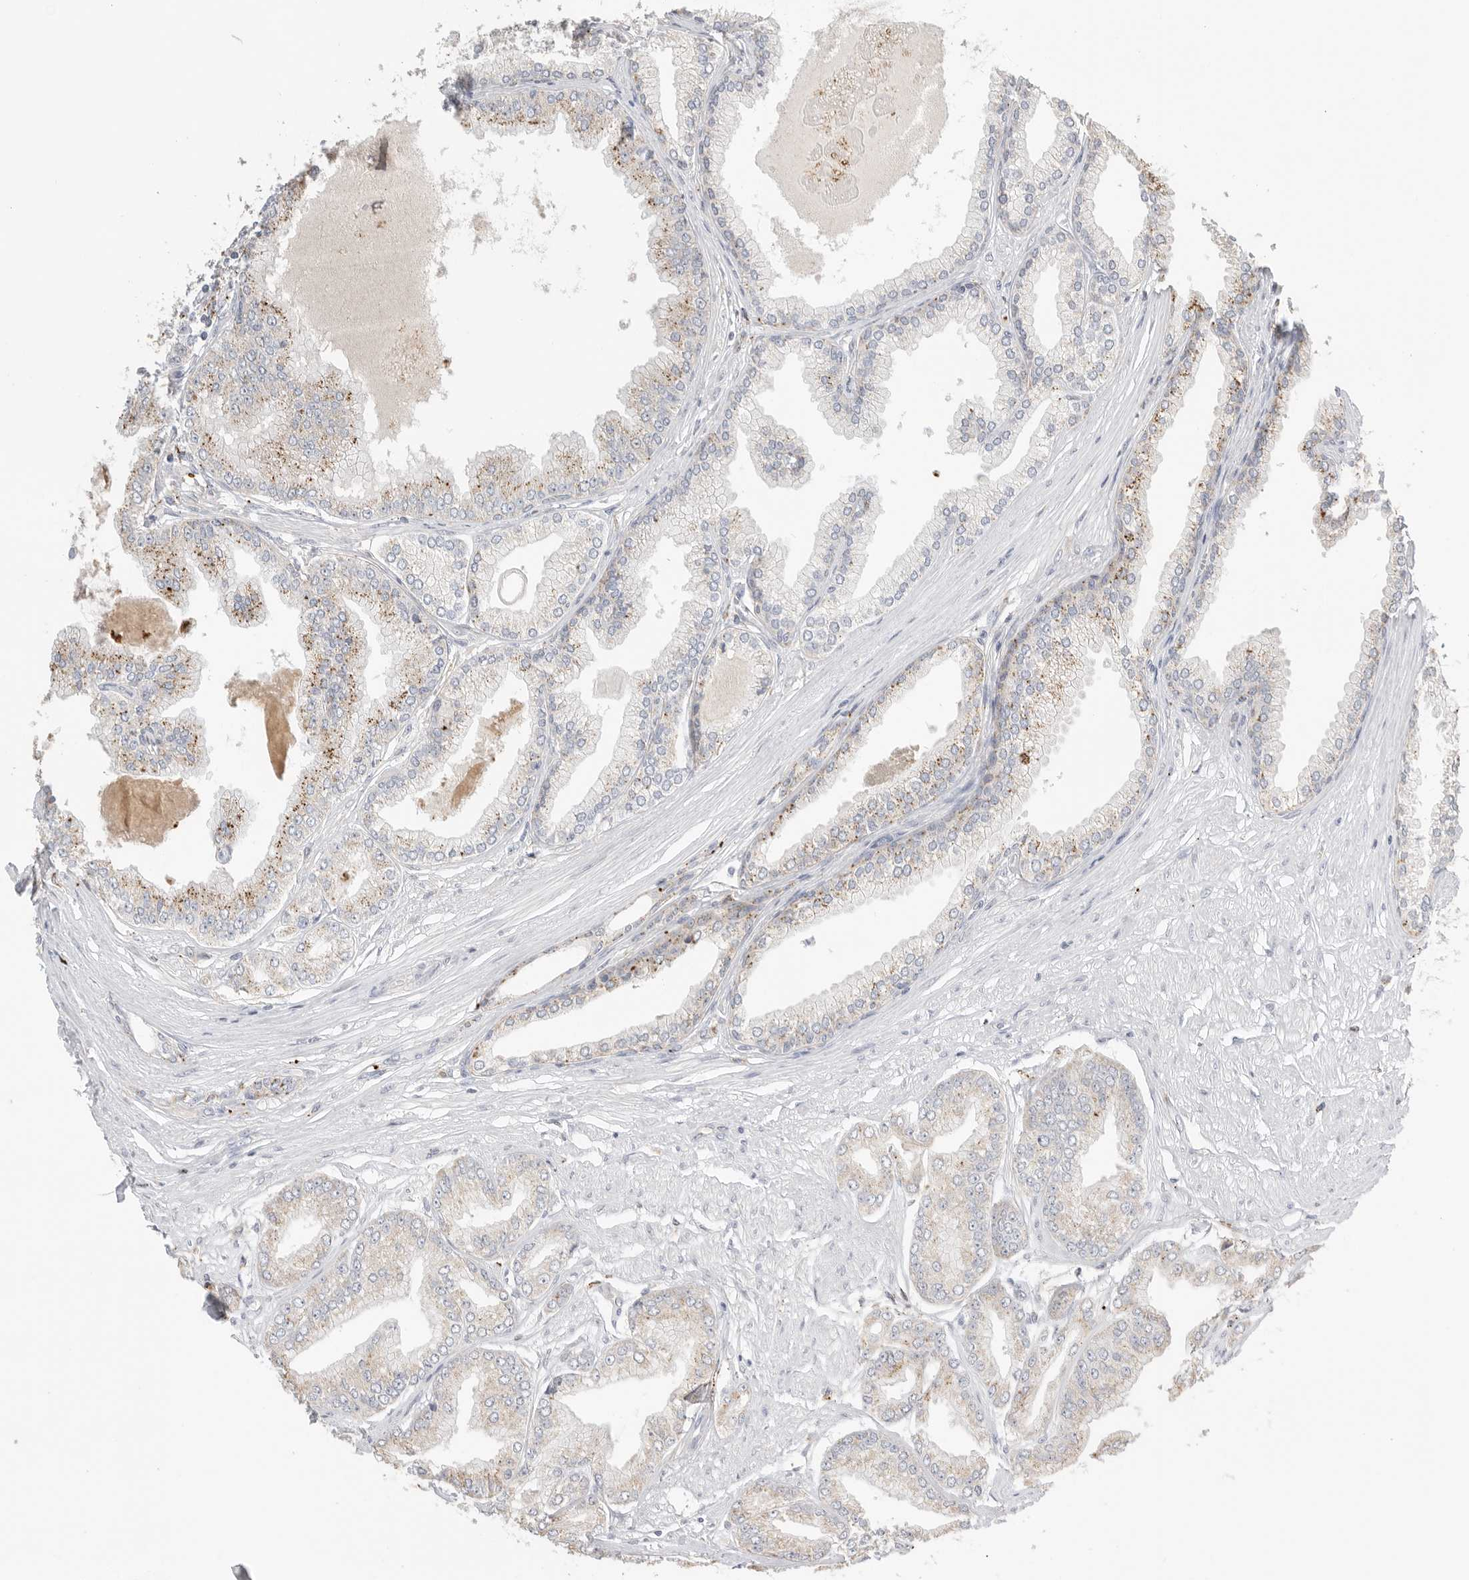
{"staining": {"intensity": "weak", "quantity": "25%-75%", "location": "cytoplasmic/membranous"}, "tissue": "prostate cancer", "cell_type": "Tumor cells", "image_type": "cancer", "snomed": [{"axis": "morphology", "description": "Adenocarcinoma, Low grade"}, {"axis": "topography", "description": "Prostate"}], "caption": "Immunohistochemistry of human adenocarcinoma (low-grade) (prostate) demonstrates low levels of weak cytoplasmic/membranous expression in about 25%-75% of tumor cells.", "gene": "GGH", "patient": {"sex": "male", "age": 52}}